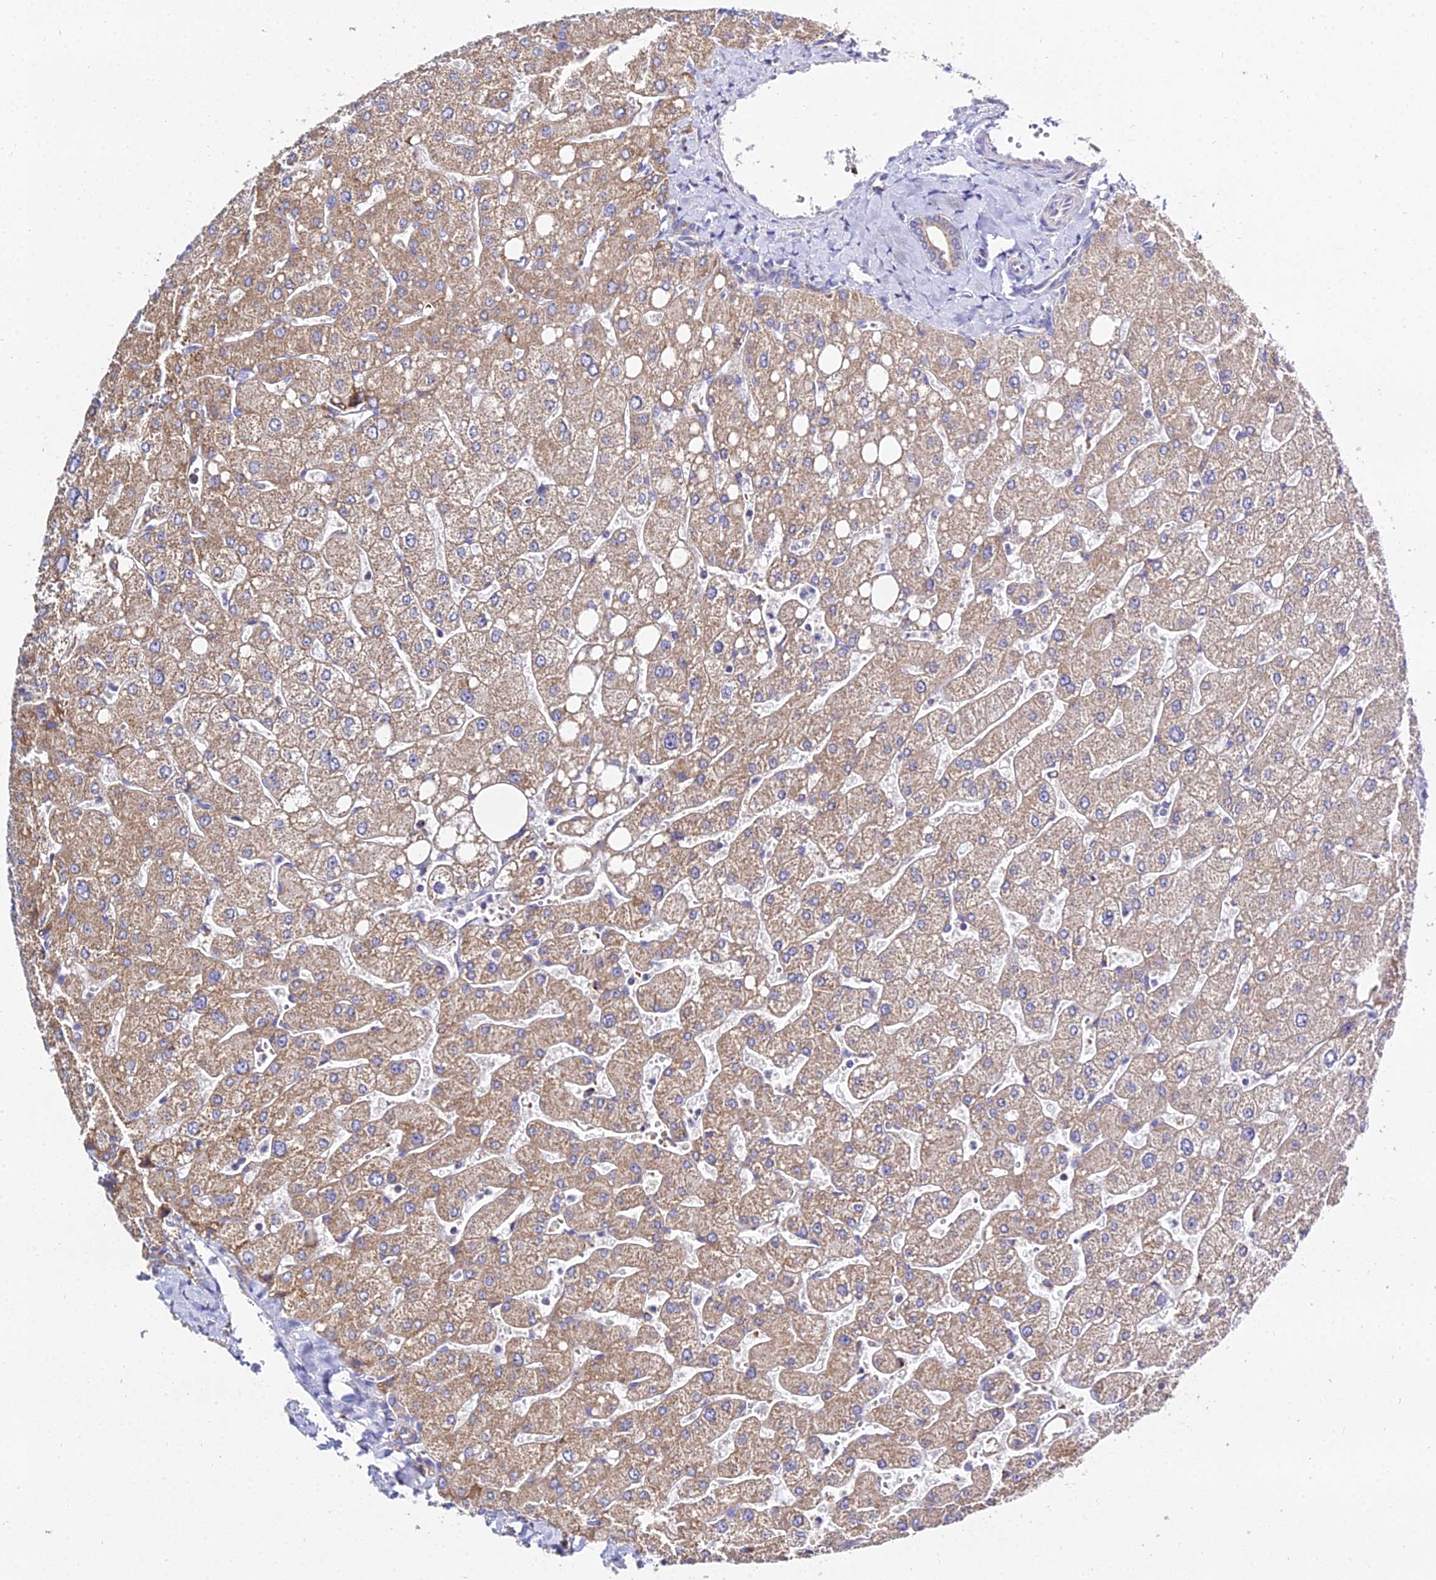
{"staining": {"intensity": "weak", "quantity": "25%-75%", "location": "cytoplasmic/membranous"}, "tissue": "liver", "cell_type": "Cholangiocytes", "image_type": "normal", "snomed": [{"axis": "morphology", "description": "Normal tissue, NOS"}, {"axis": "topography", "description": "Liver"}], "caption": "A brown stain labels weak cytoplasmic/membranous staining of a protein in cholangiocytes of normal liver. (DAB (3,3'-diaminobenzidine) IHC, brown staining for protein, blue staining for nuclei).", "gene": "TYW5", "patient": {"sex": "male", "age": 55}}